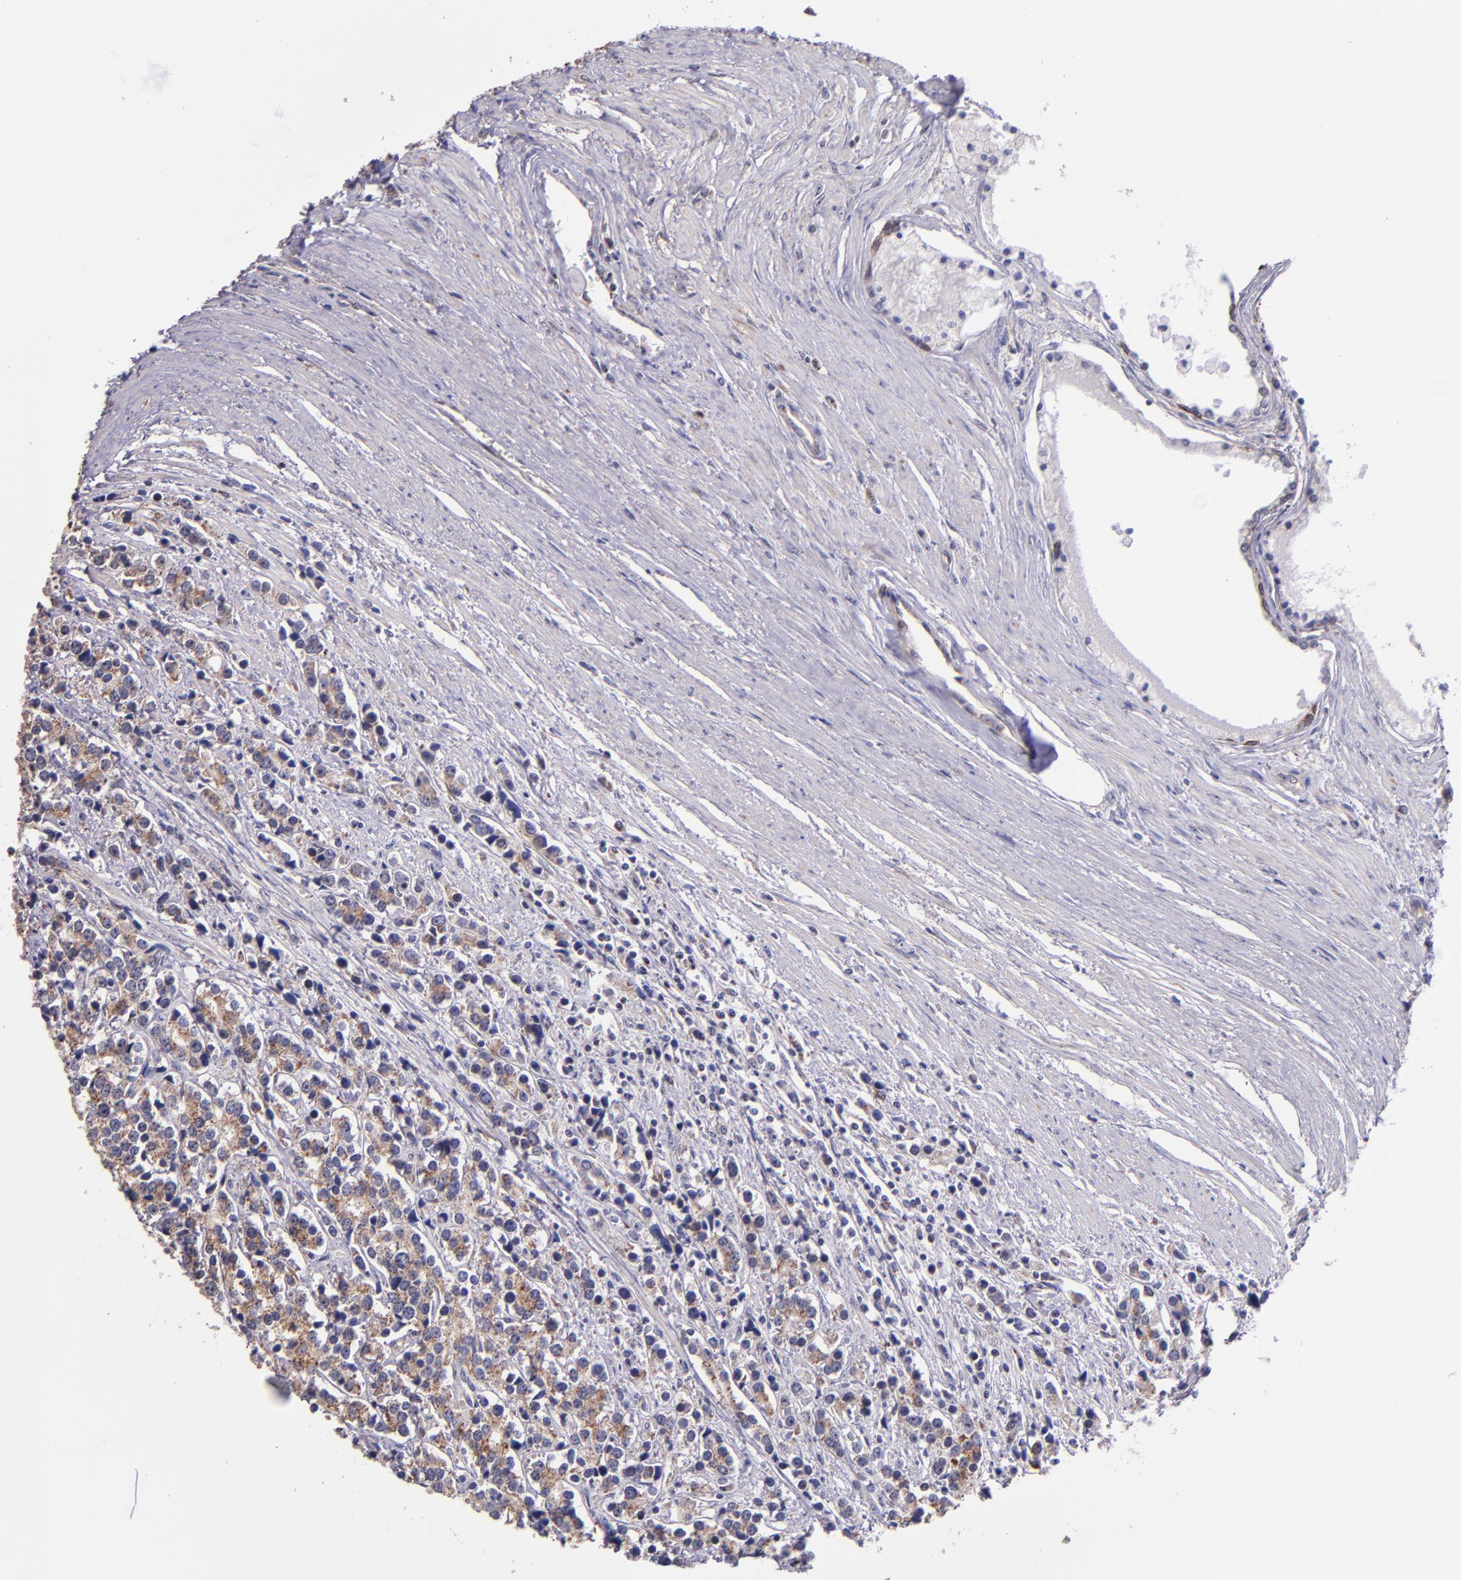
{"staining": {"intensity": "moderate", "quantity": "25%-75%", "location": "cytoplasmic/membranous"}, "tissue": "prostate cancer", "cell_type": "Tumor cells", "image_type": "cancer", "snomed": [{"axis": "morphology", "description": "Adenocarcinoma, High grade"}, {"axis": "topography", "description": "Prostate"}], "caption": "Adenocarcinoma (high-grade) (prostate) tissue displays moderate cytoplasmic/membranous staining in about 25%-75% of tumor cells The staining is performed using DAB brown chromogen to label protein expression. The nuclei are counter-stained blue using hematoxylin.", "gene": "SHC1", "patient": {"sex": "male", "age": 71}}